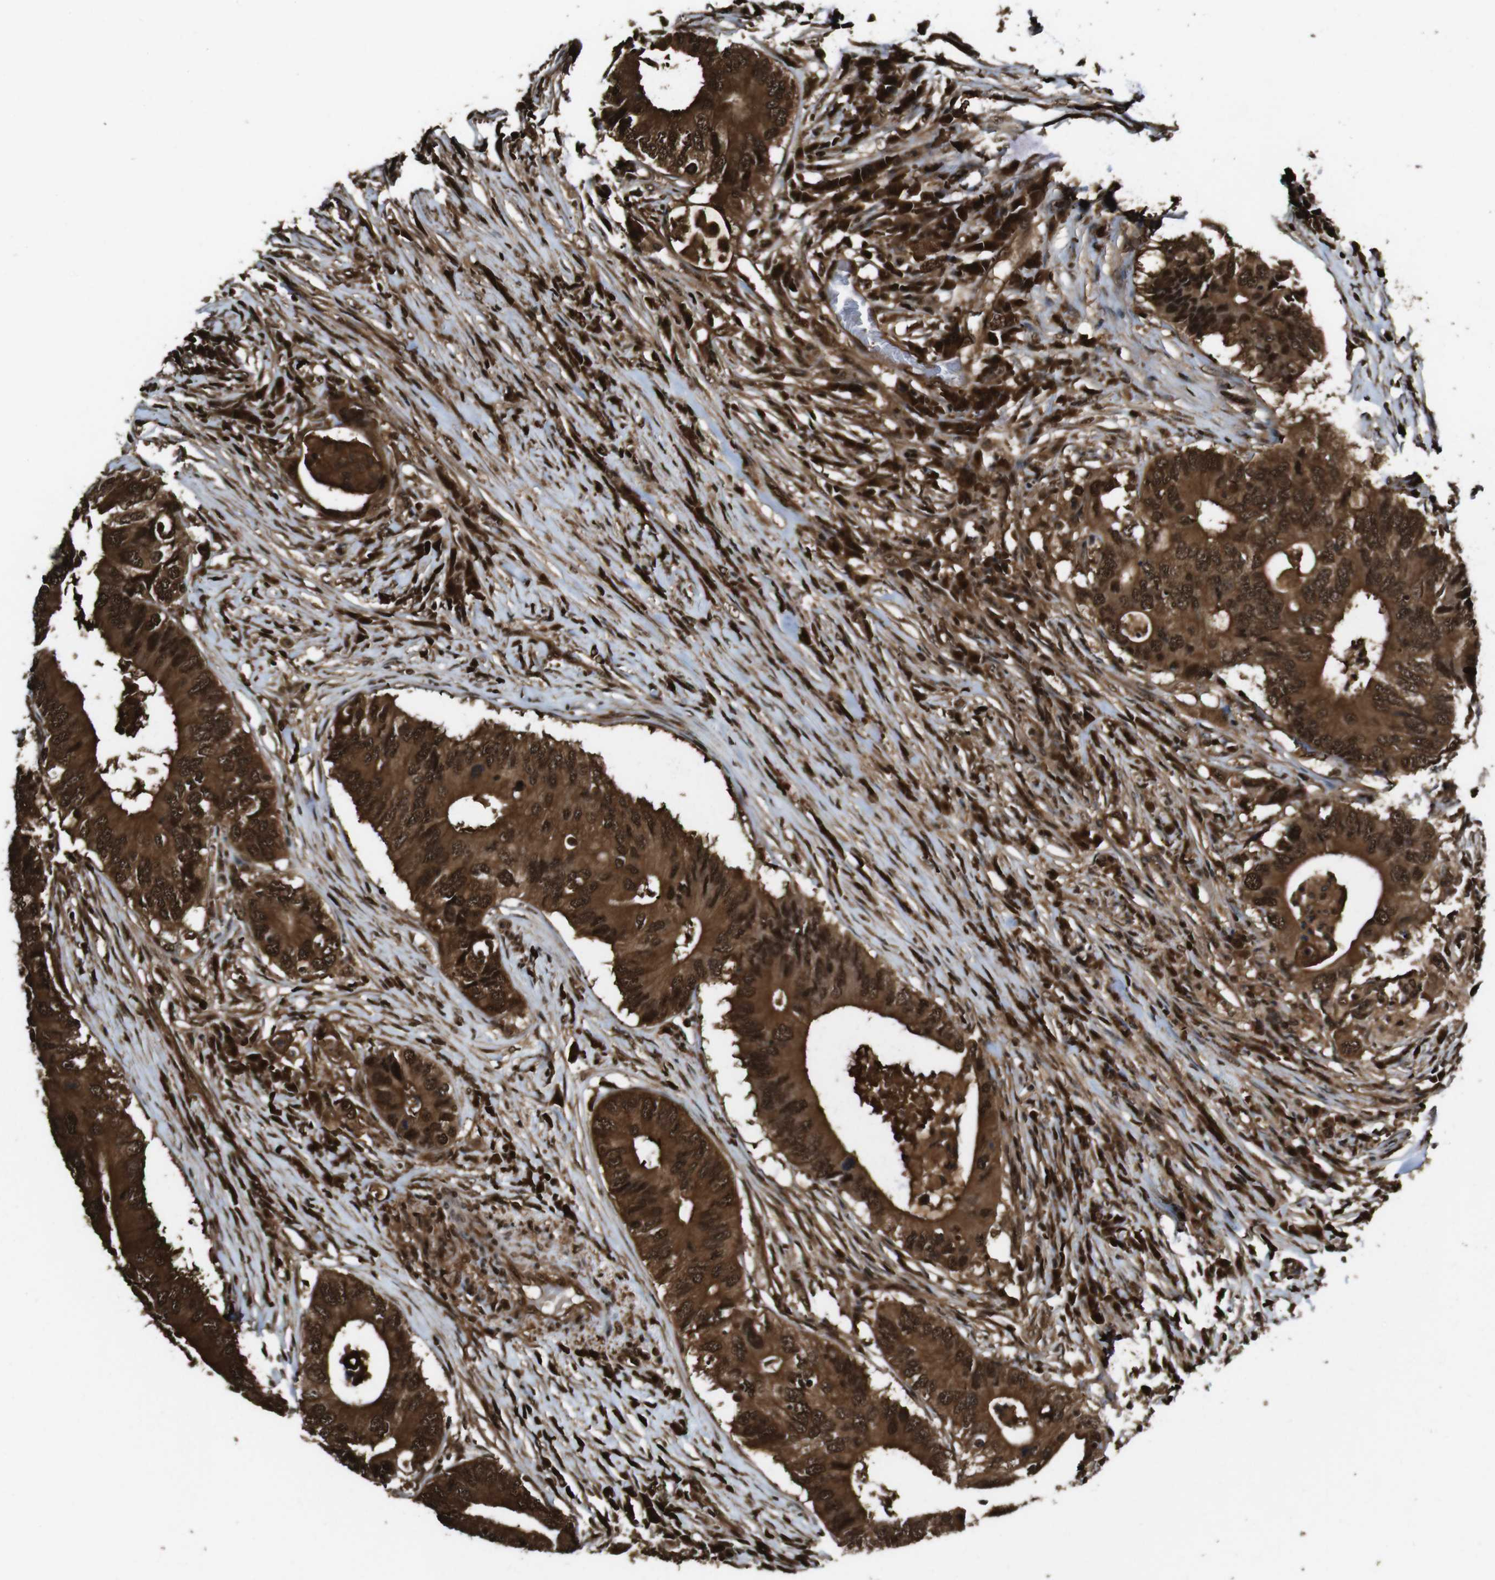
{"staining": {"intensity": "strong", "quantity": ">75%", "location": "cytoplasmic/membranous,nuclear"}, "tissue": "colorectal cancer", "cell_type": "Tumor cells", "image_type": "cancer", "snomed": [{"axis": "morphology", "description": "Adenocarcinoma, NOS"}, {"axis": "topography", "description": "Colon"}], "caption": "There is high levels of strong cytoplasmic/membranous and nuclear staining in tumor cells of colorectal cancer, as demonstrated by immunohistochemical staining (brown color).", "gene": "VCP", "patient": {"sex": "male", "age": 71}}